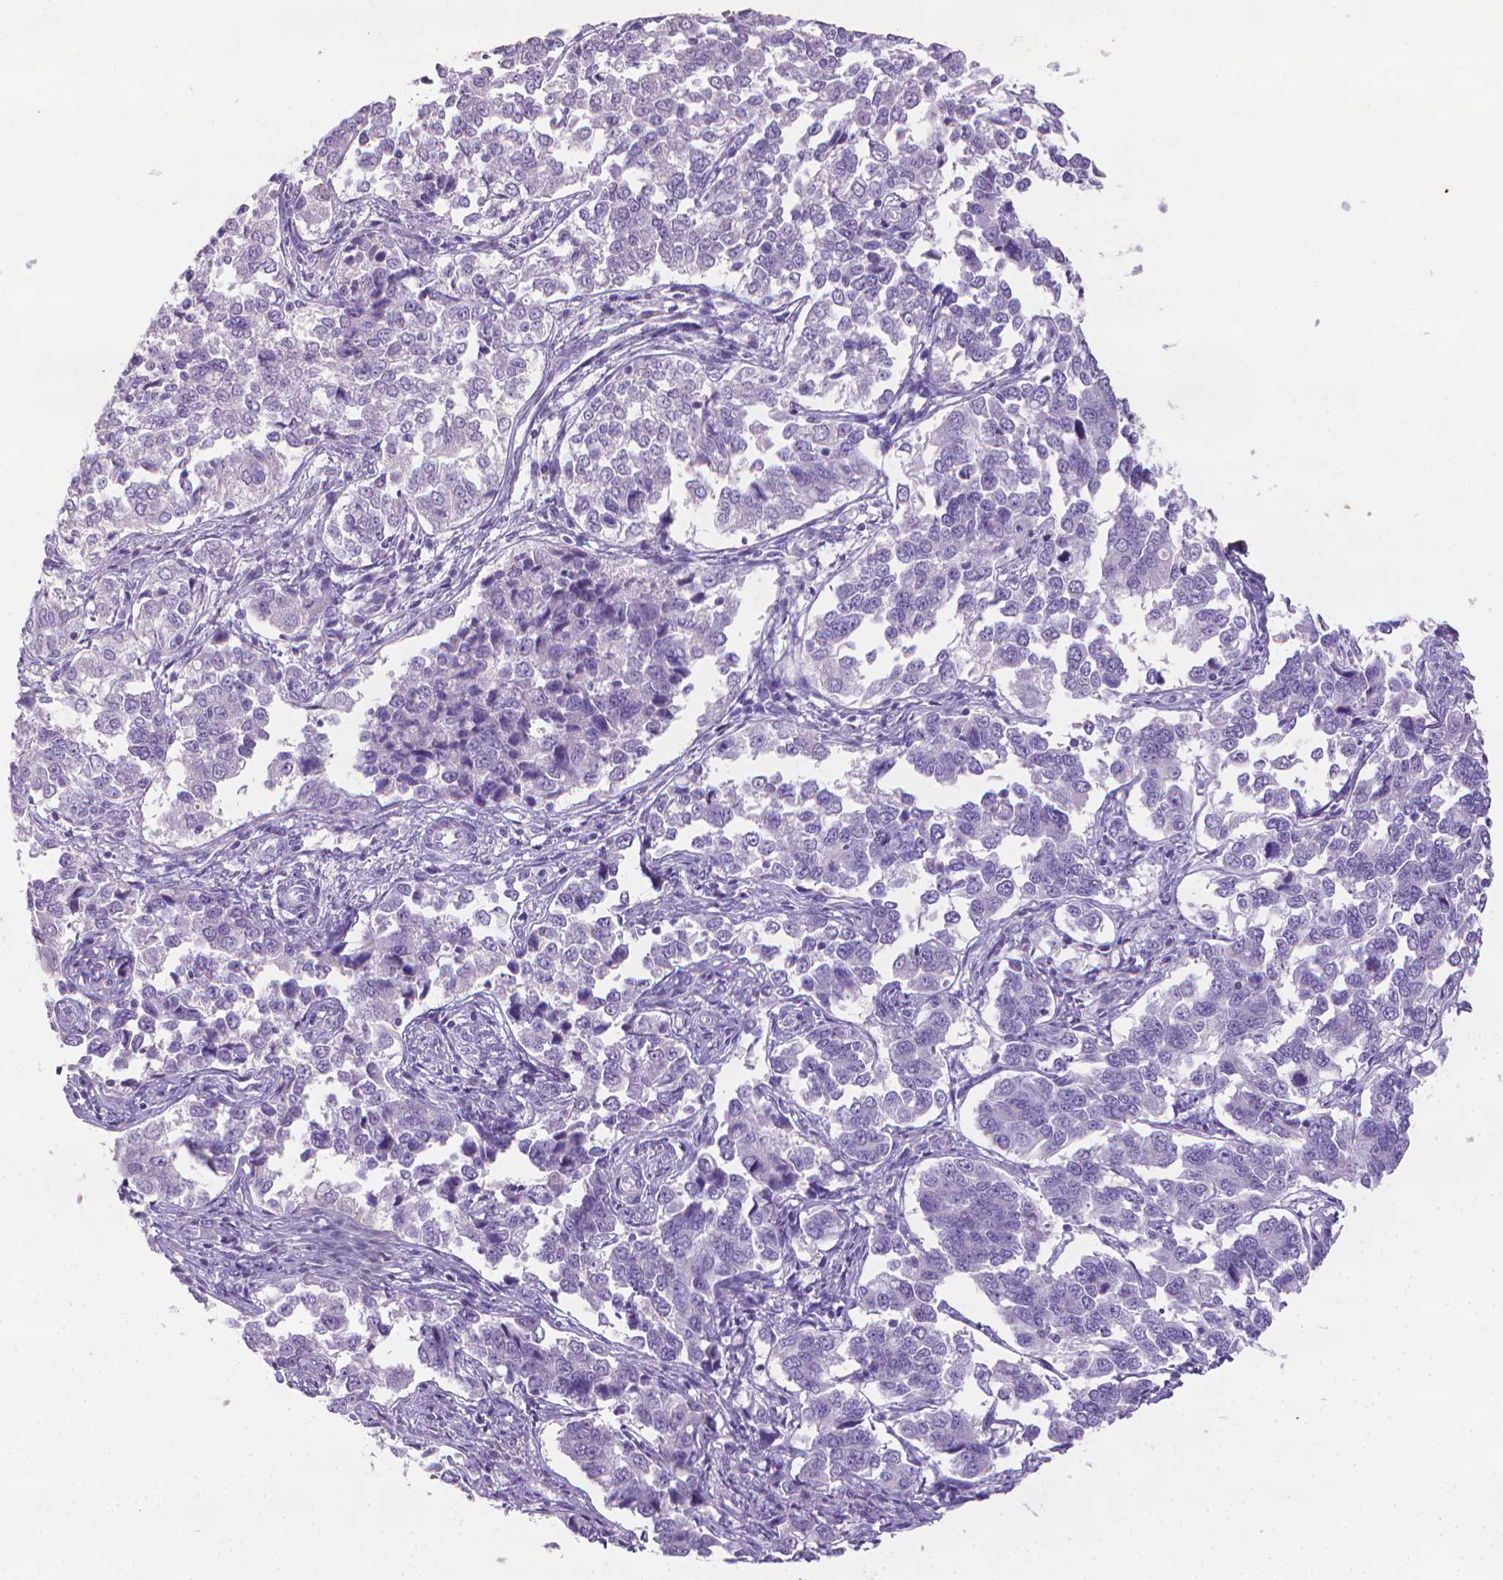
{"staining": {"intensity": "negative", "quantity": "none", "location": "none"}, "tissue": "endometrial cancer", "cell_type": "Tumor cells", "image_type": "cancer", "snomed": [{"axis": "morphology", "description": "Adenocarcinoma, NOS"}, {"axis": "topography", "description": "Endometrium"}], "caption": "The immunohistochemistry (IHC) photomicrograph has no significant positivity in tumor cells of endometrial adenocarcinoma tissue. (DAB immunohistochemistry (IHC), high magnification).", "gene": "XPNPEP2", "patient": {"sex": "female", "age": 43}}